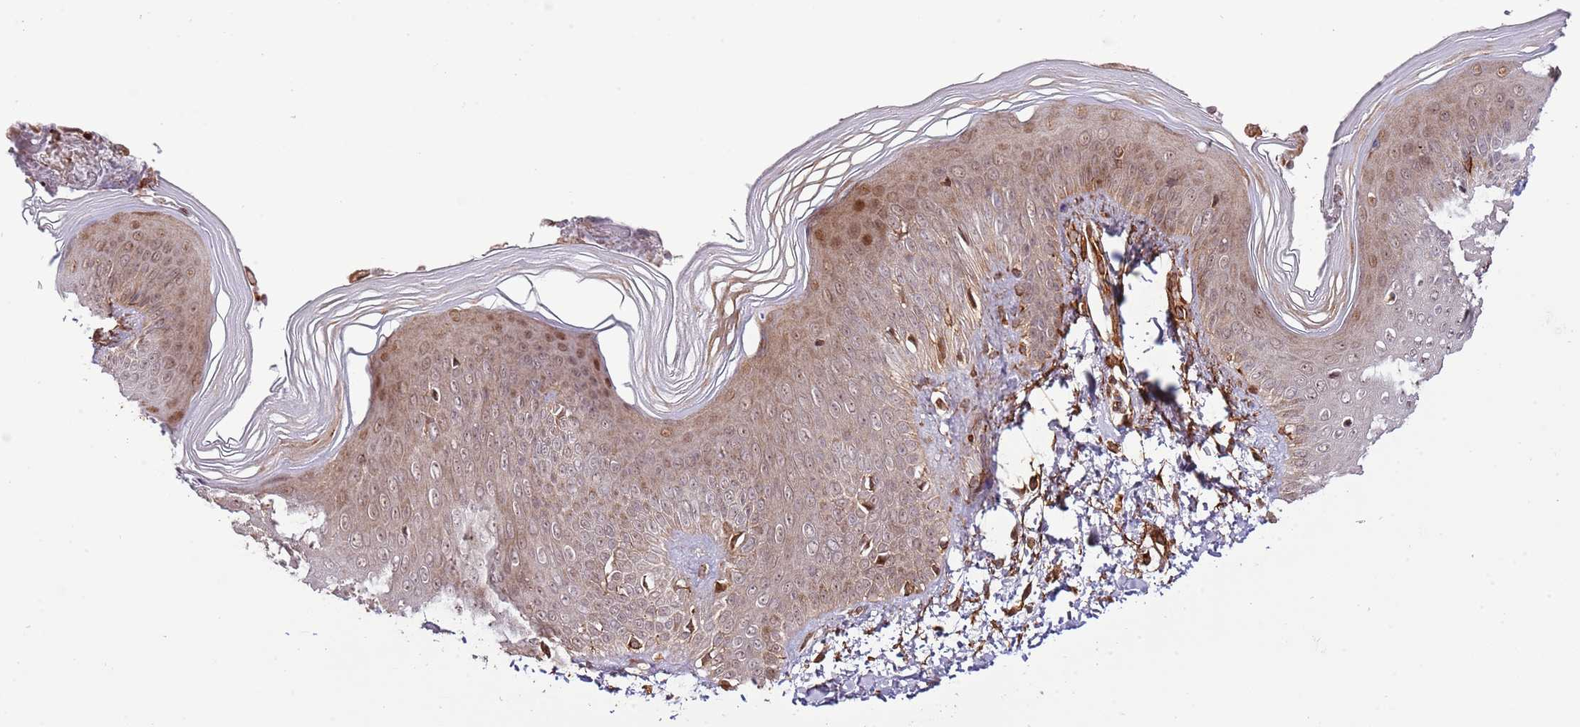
{"staining": {"intensity": "moderate", "quantity": ">75%", "location": "cytoplasmic/membranous,nuclear"}, "tissue": "skin", "cell_type": "Epidermal cells", "image_type": "normal", "snomed": [{"axis": "morphology", "description": "Normal tissue, NOS"}, {"axis": "topography", "description": "Anal"}], "caption": "Moderate cytoplasmic/membranous,nuclear positivity is seen in approximately >75% of epidermal cells in benign skin.", "gene": "NEK3", "patient": {"sex": "female", "age": 40}}